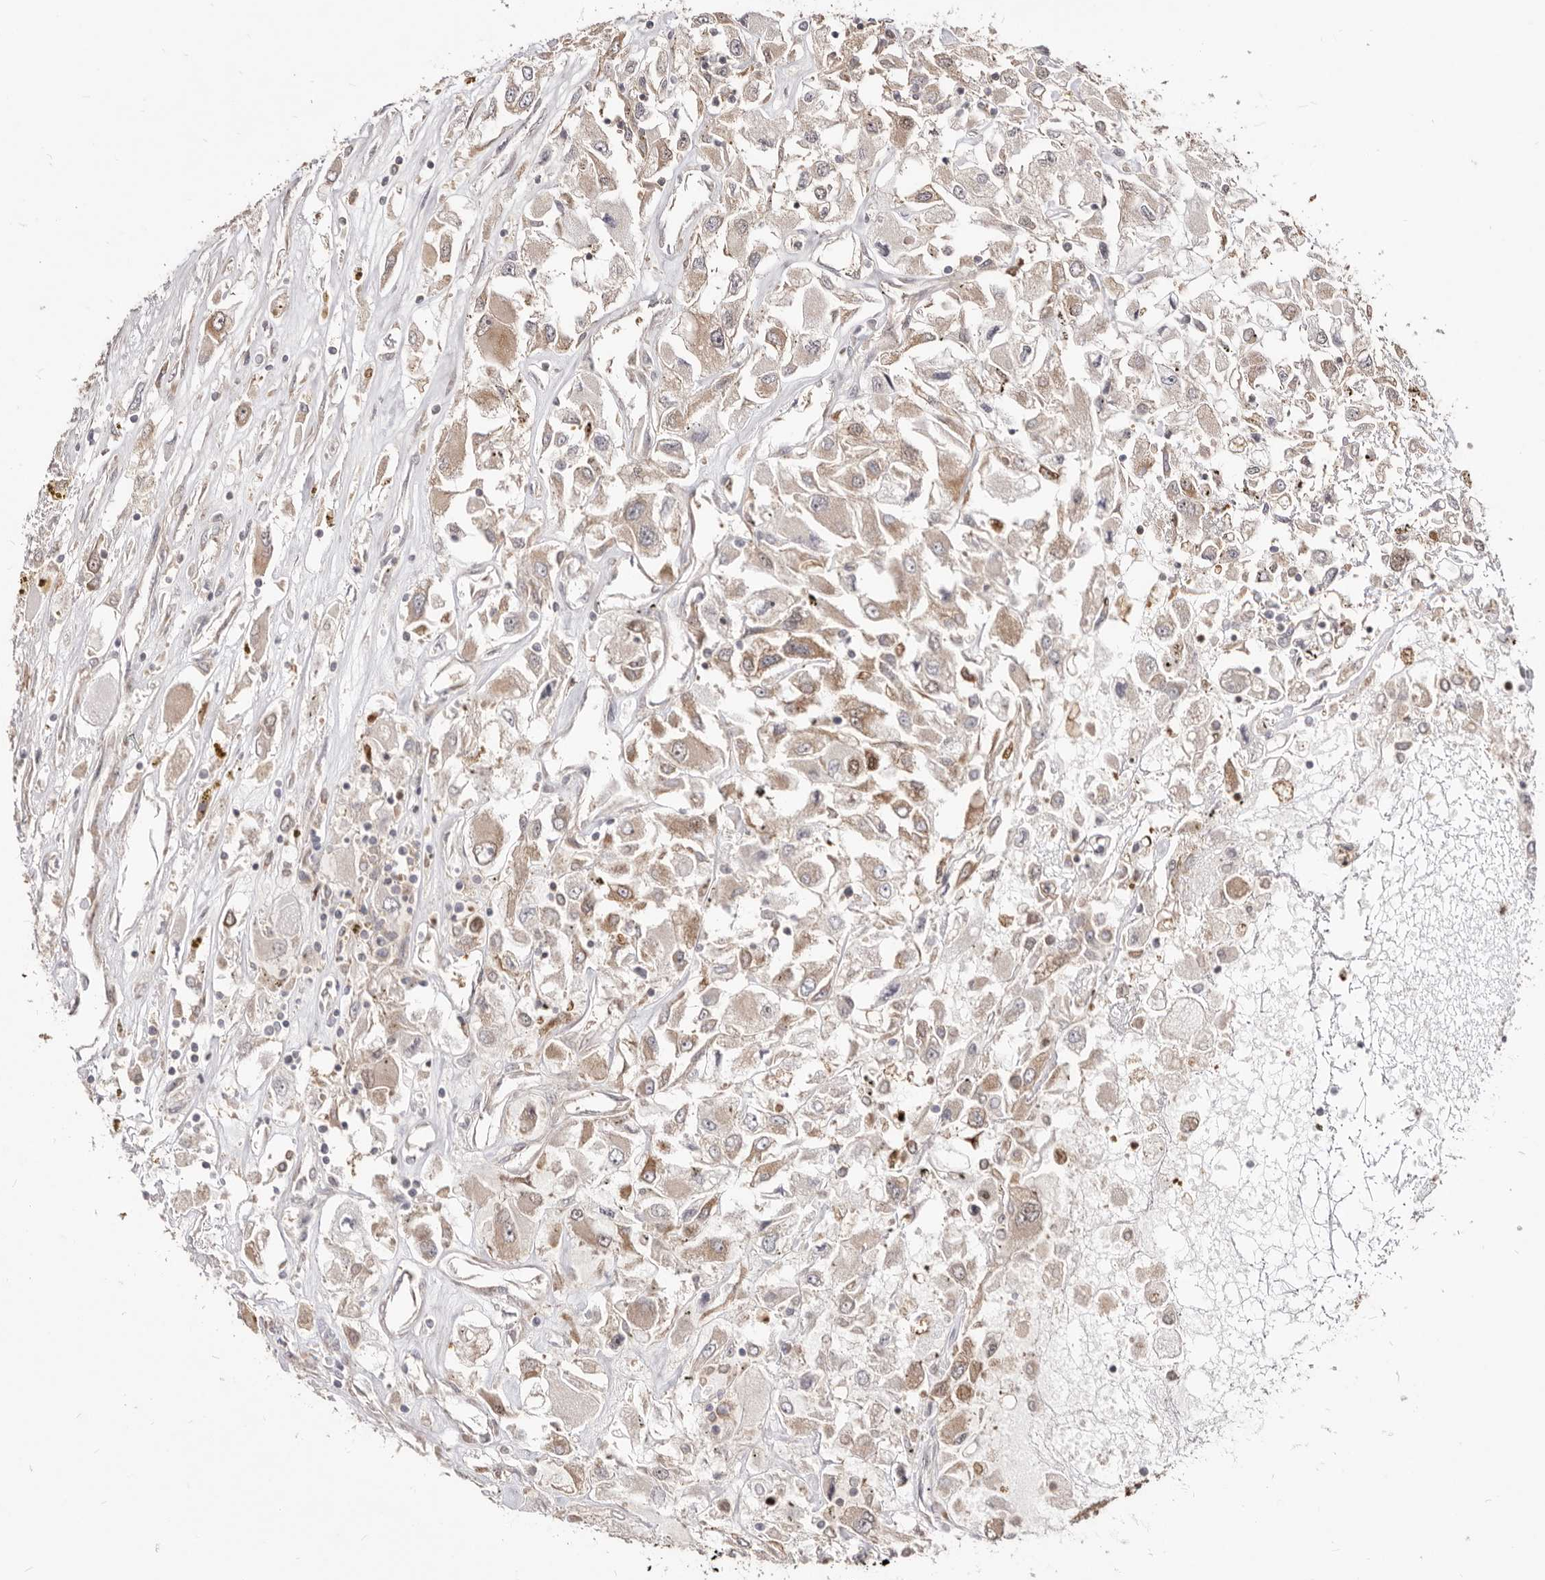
{"staining": {"intensity": "moderate", "quantity": ">75%", "location": "cytoplasmic/membranous"}, "tissue": "renal cancer", "cell_type": "Tumor cells", "image_type": "cancer", "snomed": [{"axis": "morphology", "description": "Adenocarcinoma, NOS"}, {"axis": "topography", "description": "Kidney"}], "caption": "Immunohistochemical staining of renal cancer reveals medium levels of moderate cytoplasmic/membranous protein expression in approximately >75% of tumor cells.", "gene": "TC2N", "patient": {"sex": "female", "age": 52}}